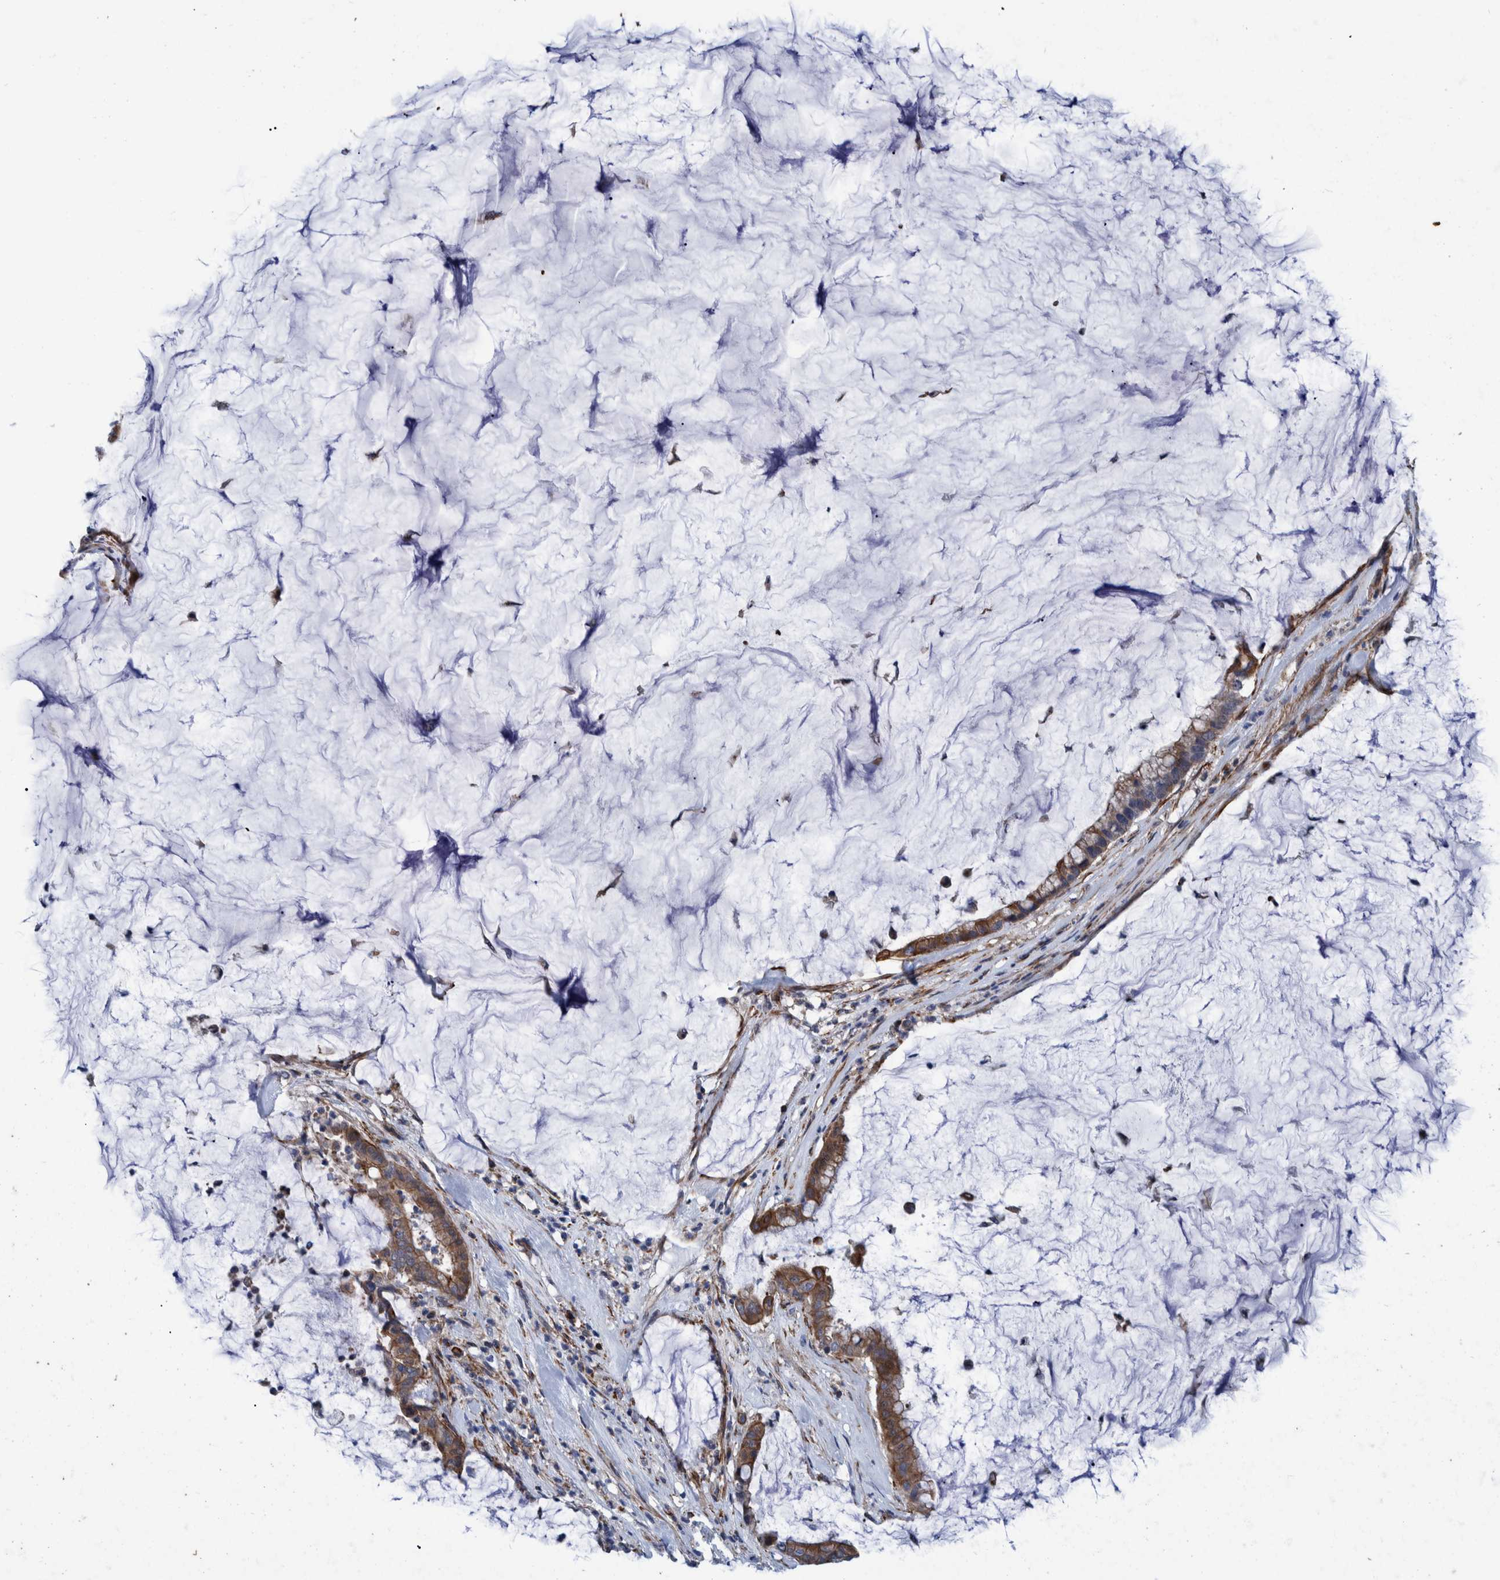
{"staining": {"intensity": "moderate", "quantity": ">75%", "location": "cytoplasmic/membranous"}, "tissue": "pancreatic cancer", "cell_type": "Tumor cells", "image_type": "cancer", "snomed": [{"axis": "morphology", "description": "Adenocarcinoma, NOS"}, {"axis": "topography", "description": "Pancreas"}], "caption": "Protein expression analysis of human adenocarcinoma (pancreatic) reveals moderate cytoplasmic/membranous staining in approximately >75% of tumor cells.", "gene": "MKS1", "patient": {"sex": "male", "age": 41}}